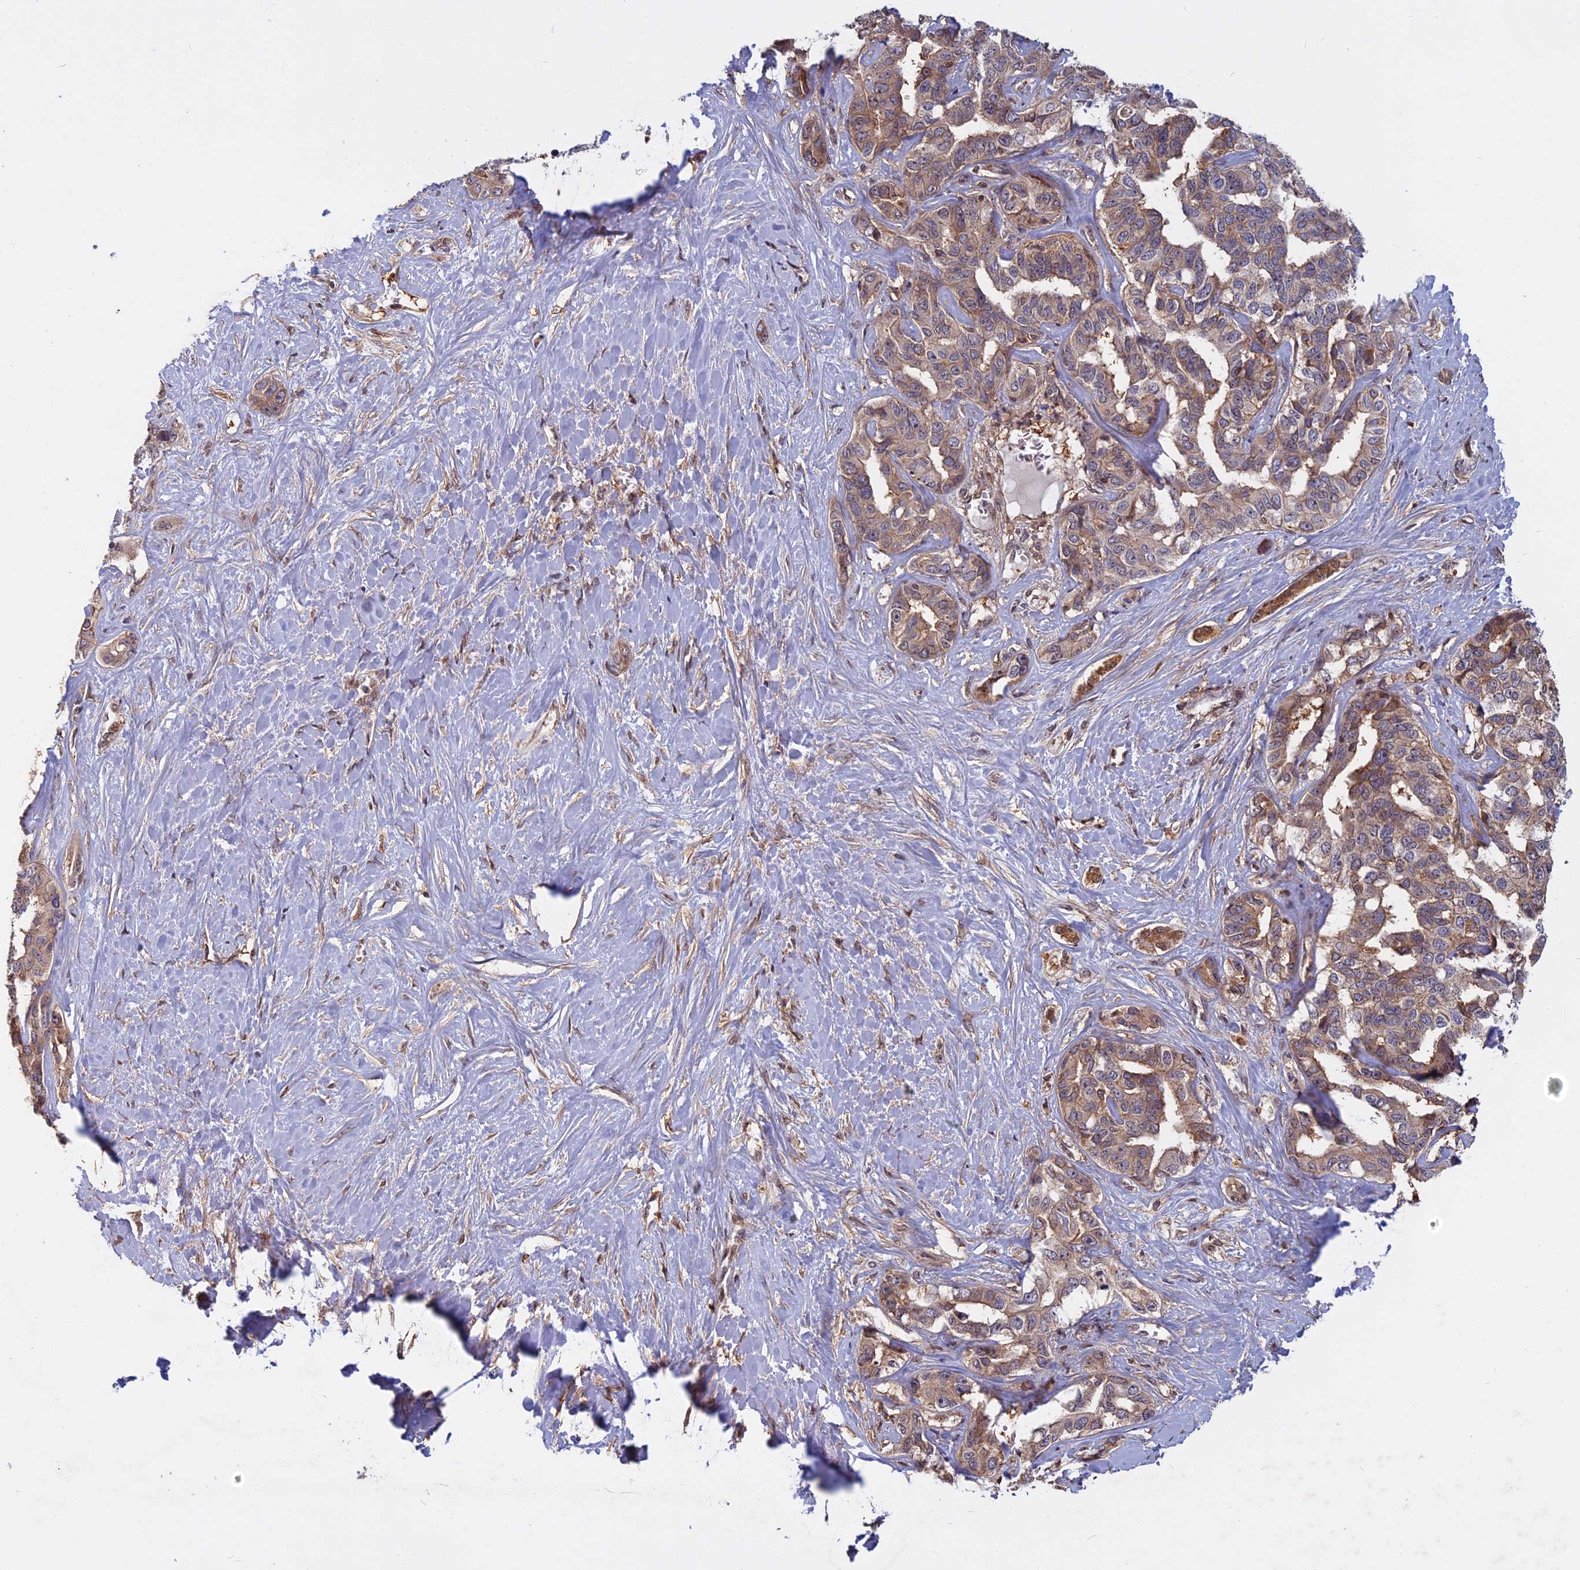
{"staining": {"intensity": "weak", "quantity": "25%-75%", "location": "cytoplasmic/membranous"}, "tissue": "liver cancer", "cell_type": "Tumor cells", "image_type": "cancer", "snomed": [{"axis": "morphology", "description": "Cholangiocarcinoma"}, {"axis": "topography", "description": "Liver"}], "caption": "Protein expression analysis of human liver cholangiocarcinoma reveals weak cytoplasmic/membranous expression in approximately 25%-75% of tumor cells. The protein is shown in brown color, while the nuclei are stained blue.", "gene": "SPG11", "patient": {"sex": "male", "age": 59}}